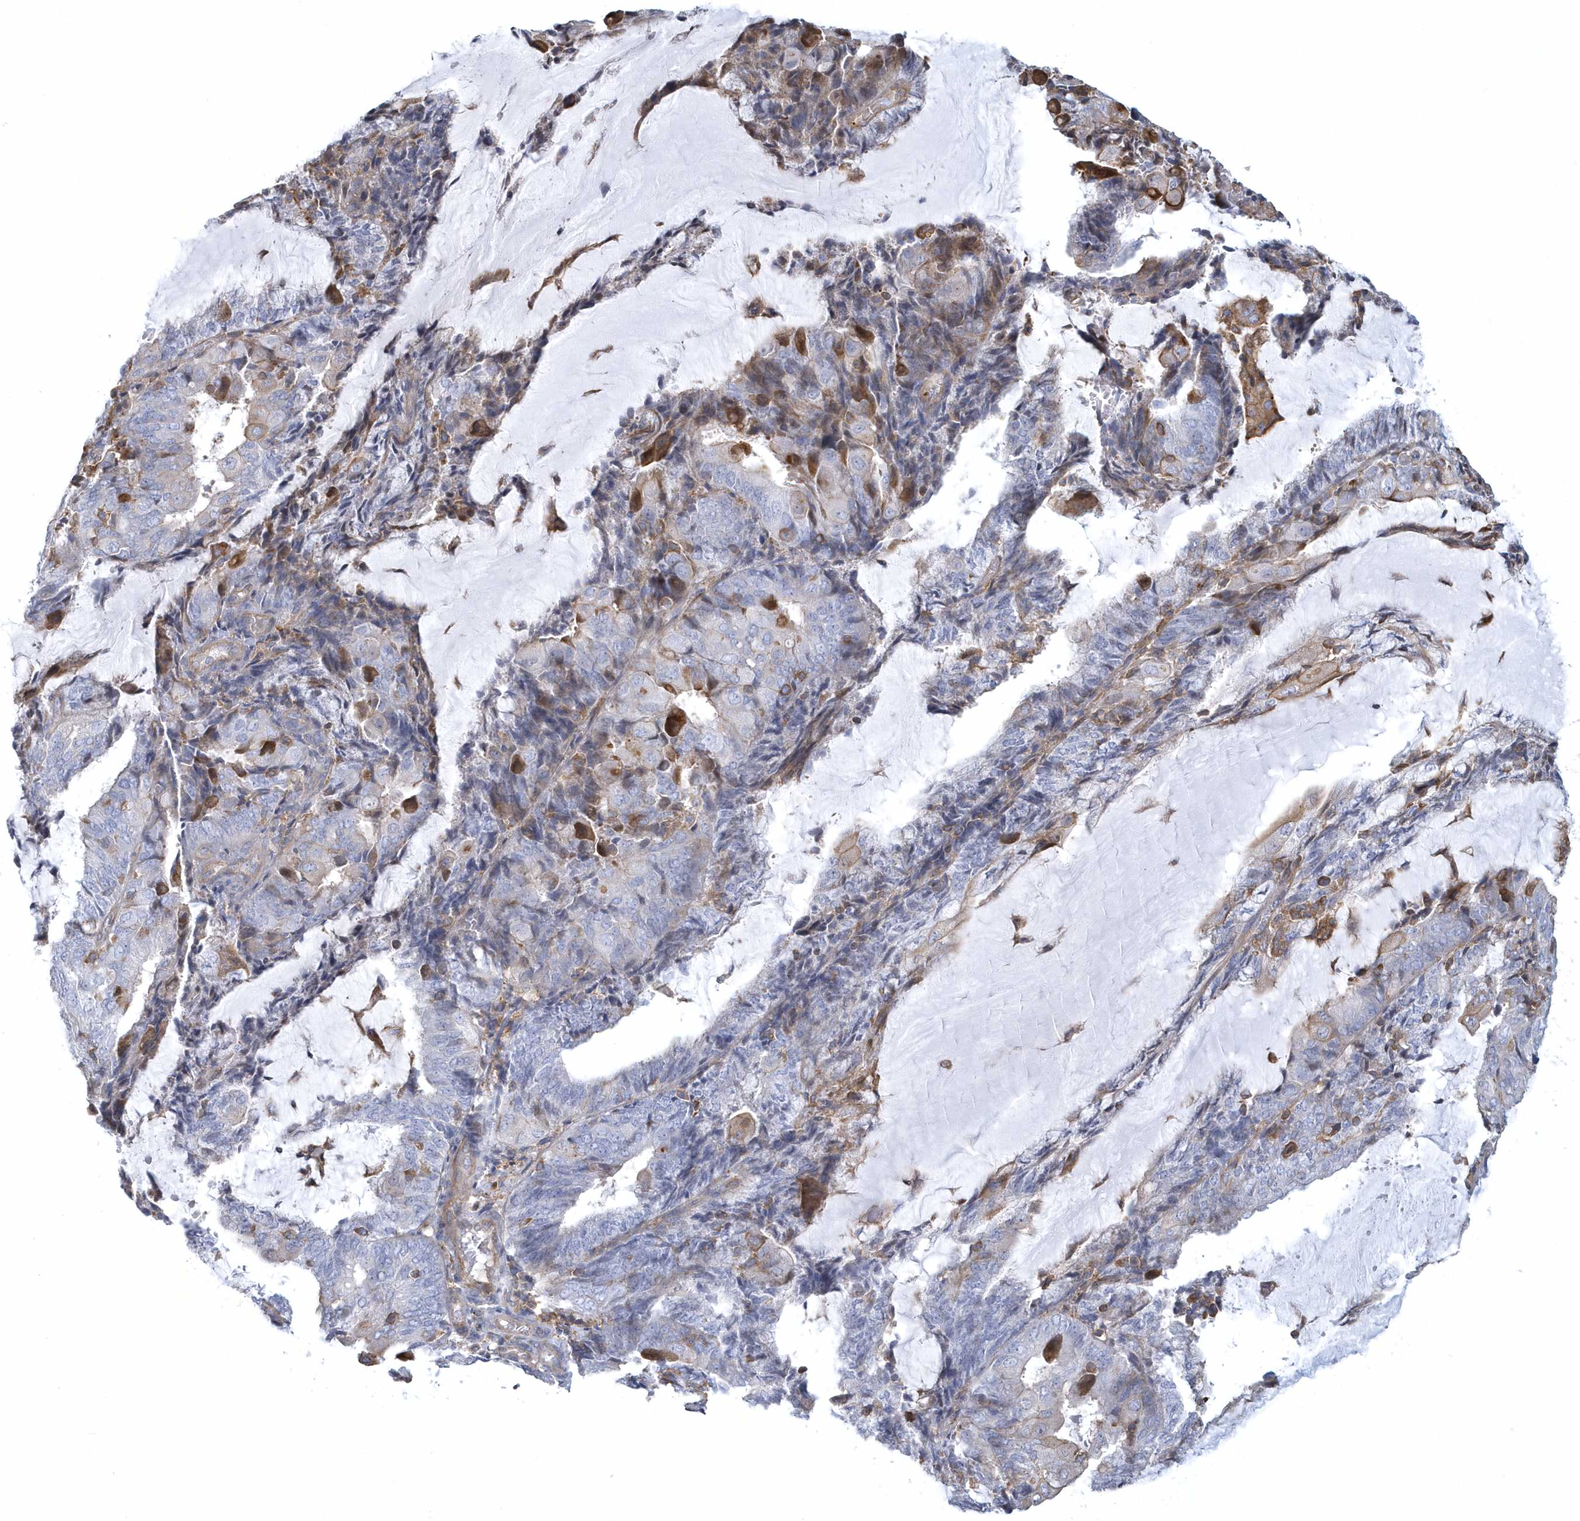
{"staining": {"intensity": "negative", "quantity": "none", "location": "none"}, "tissue": "endometrial cancer", "cell_type": "Tumor cells", "image_type": "cancer", "snomed": [{"axis": "morphology", "description": "Adenocarcinoma, NOS"}, {"axis": "topography", "description": "Endometrium"}], "caption": "High power microscopy histopathology image of an immunohistochemistry (IHC) micrograph of endometrial cancer, revealing no significant expression in tumor cells.", "gene": "ARAP2", "patient": {"sex": "female", "age": 81}}